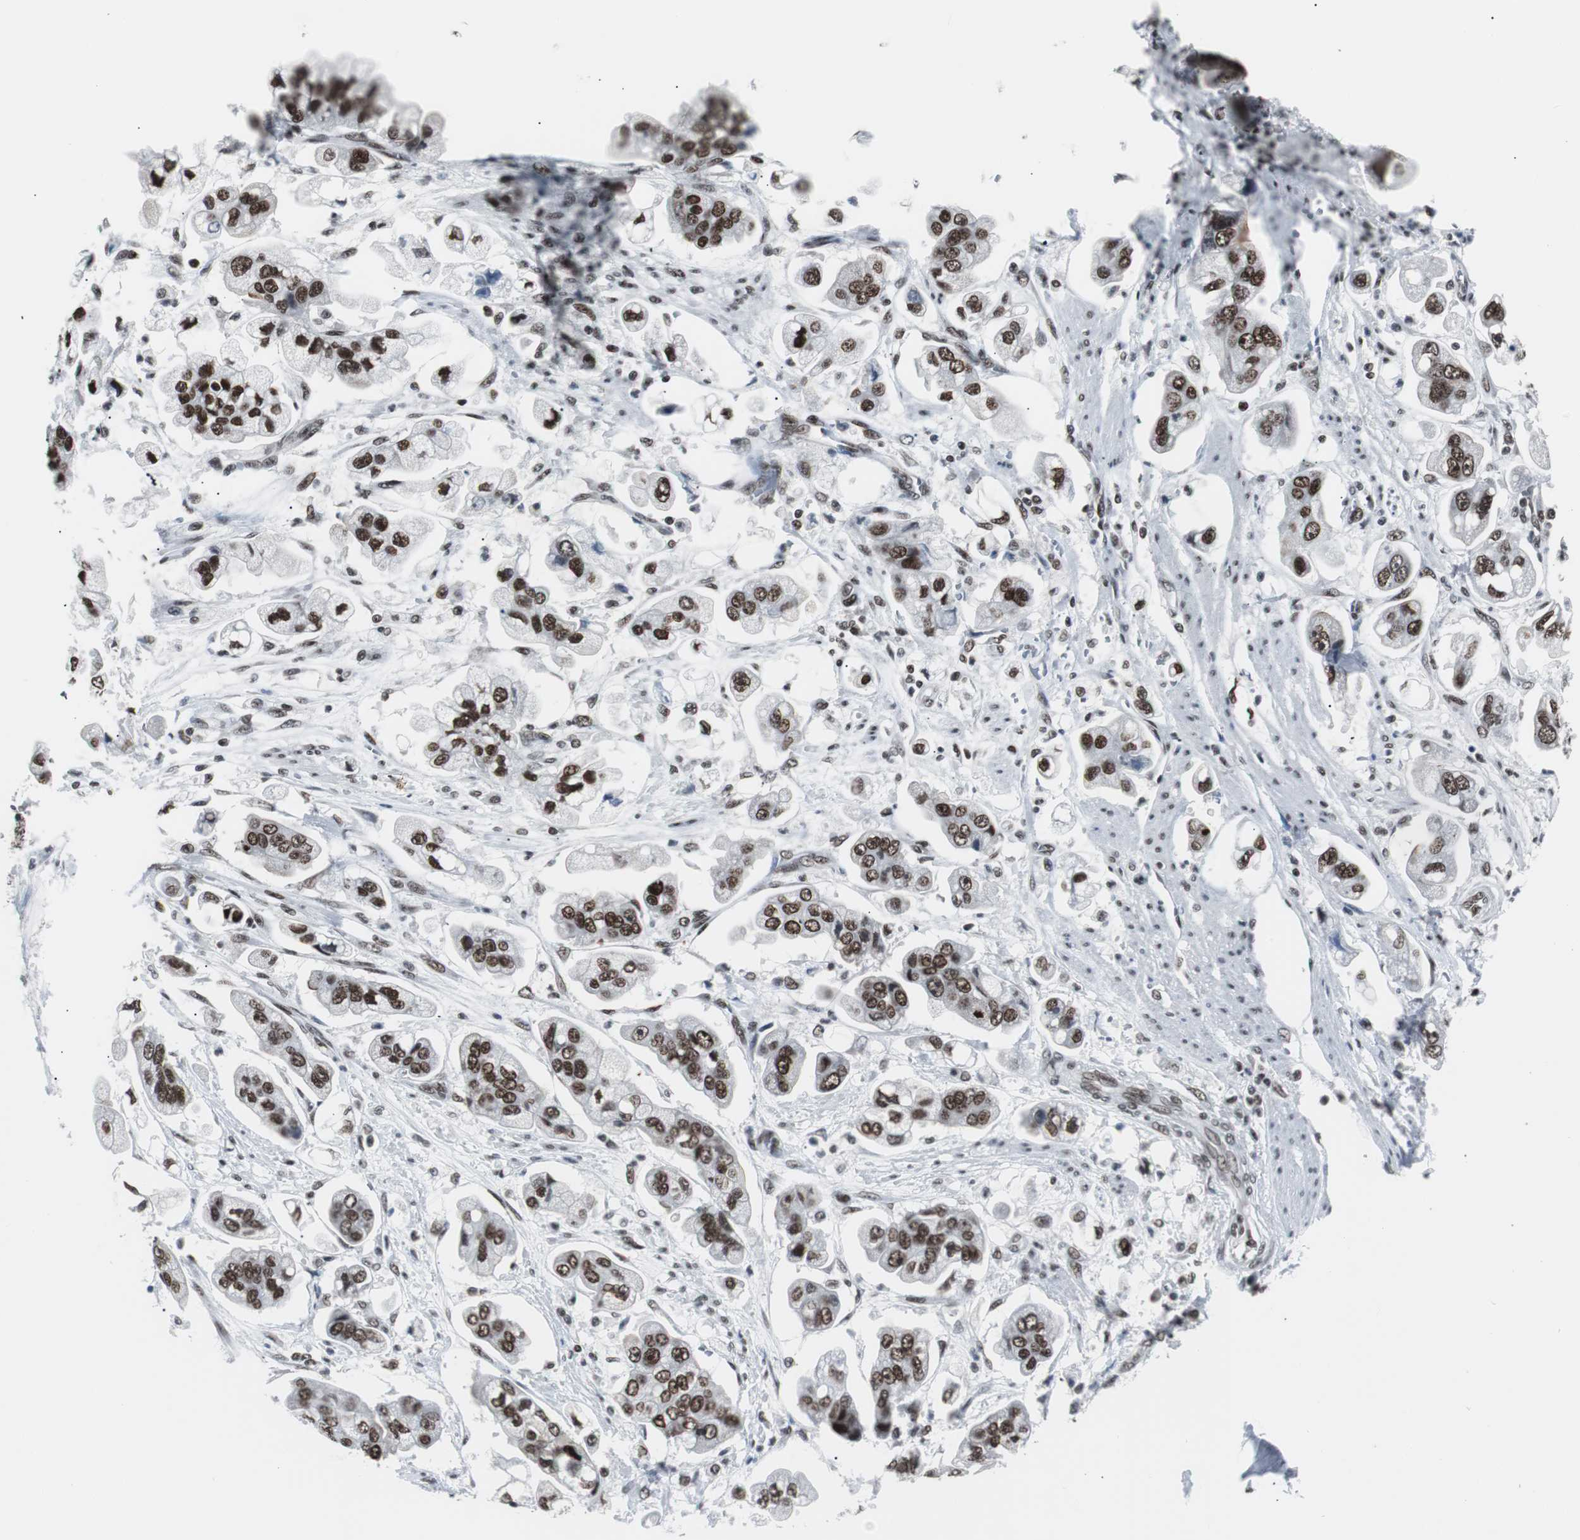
{"staining": {"intensity": "strong", "quantity": ">75%", "location": "nuclear"}, "tissue": "stomach cancer", "cell_type": "Tumor cells", "image_type": "cancer", "snomed": [{"axis": "morphology", "description": "Adenocarcinoma, NOS"}, {"axis": "topography", "description": "Stomach"}], "caption": "This photomicrograph shows immunohistochemistry (IHC) staining of stomach adenocarcinoma, with high strong nuclear positivity in about >75% of tumor cells.", "gene": "XRCC1", "patient": {"sex": "male", "age": 62}}